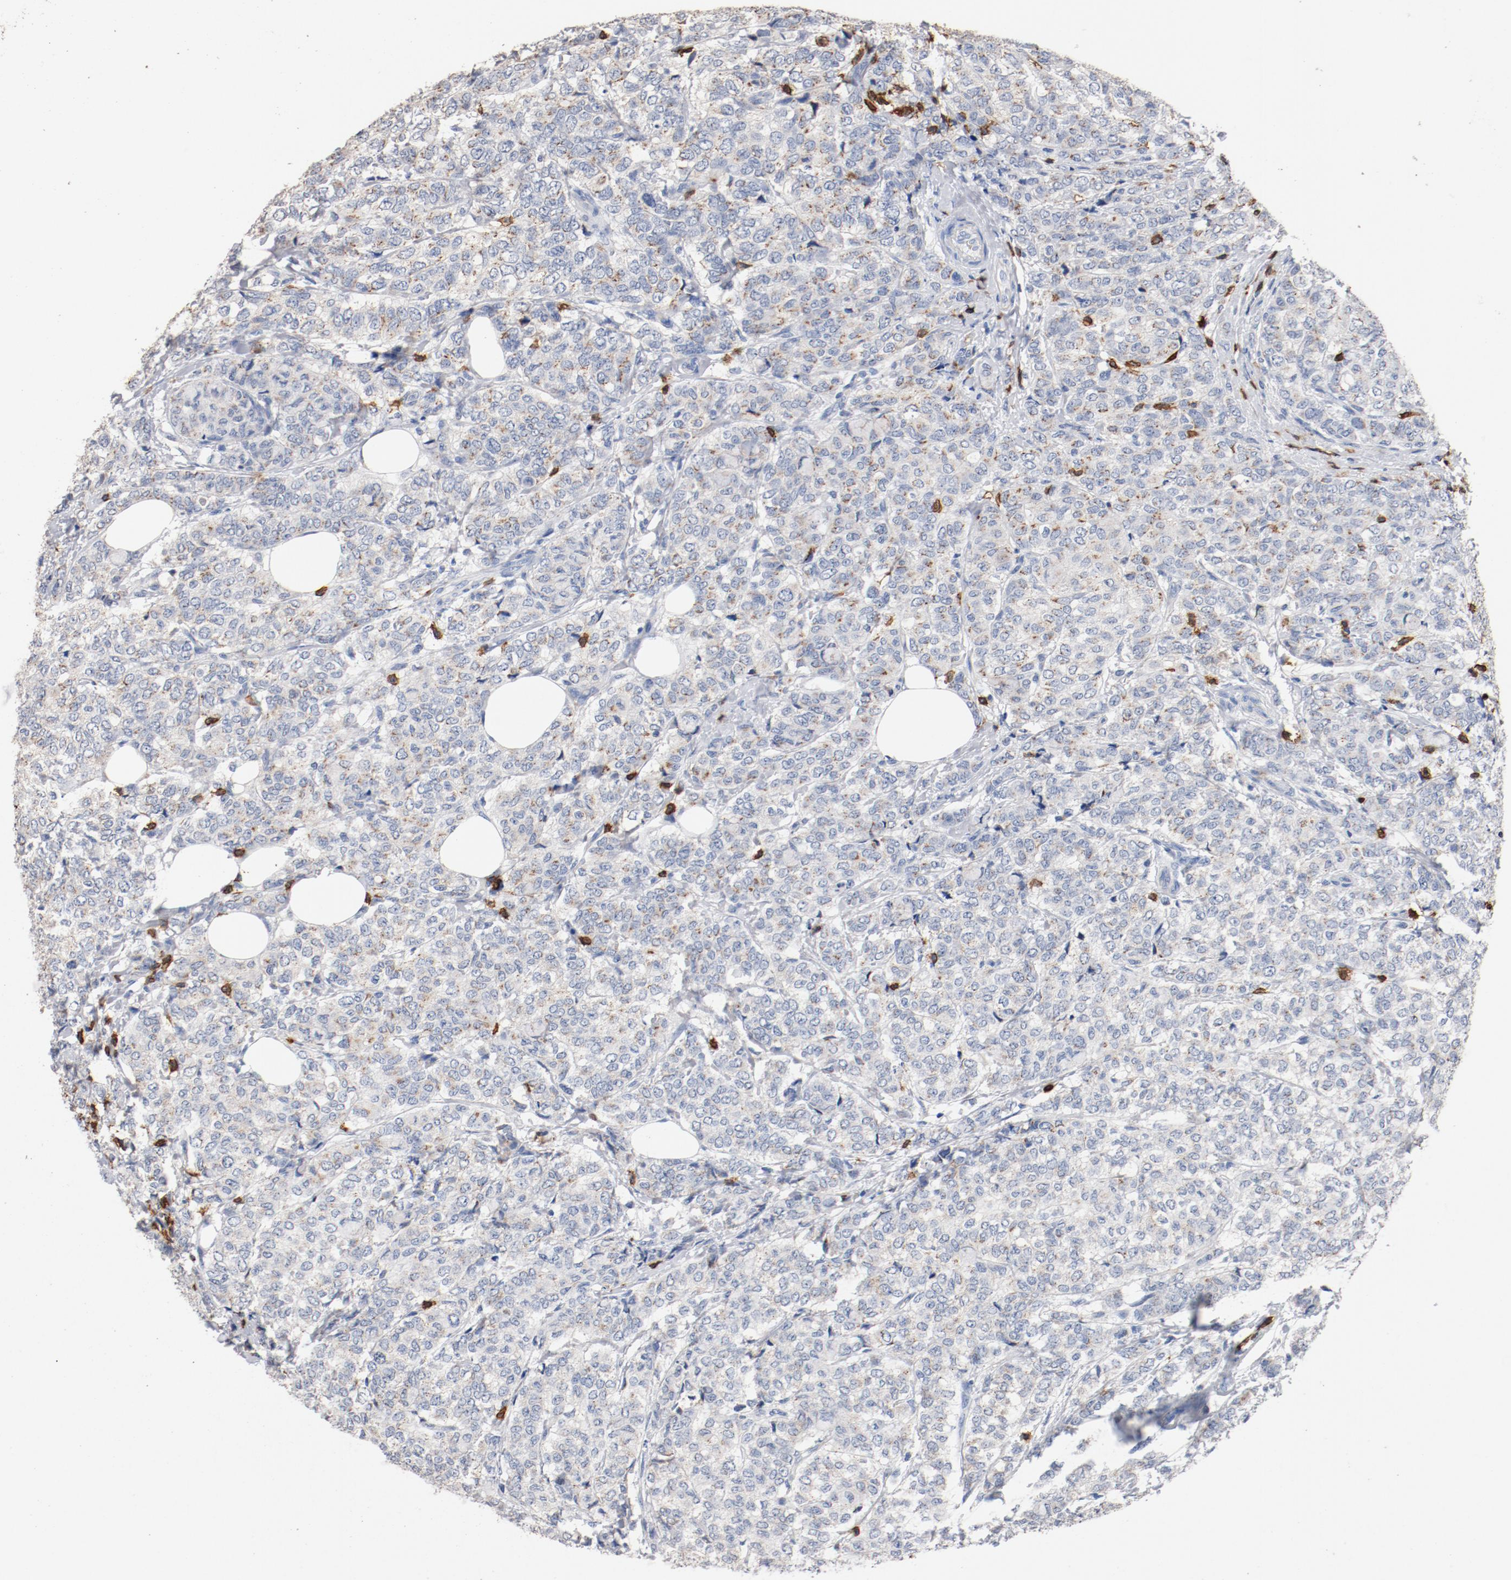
{"staining": {"intensity": "weak", "quantity": "25%-75%", "location": "cytoplasmic/membranous"}, "tissue": "breast cancer", "cell_type": "Tumor cells", "image_type": "cancer", "snomed": [{"axis": "morphology", "description": "Lobular carcinoma"}, {"axis": "topography", "description": "Breast"}], "caption": "Protein staining demonstrates weak cytoplasmic/membranous staining in approximately 25%-75% of tumor cells in breast cancer (lobular carcinoma).", "gene": "CD247", "patient": {"sex": "female", "age": 60}}